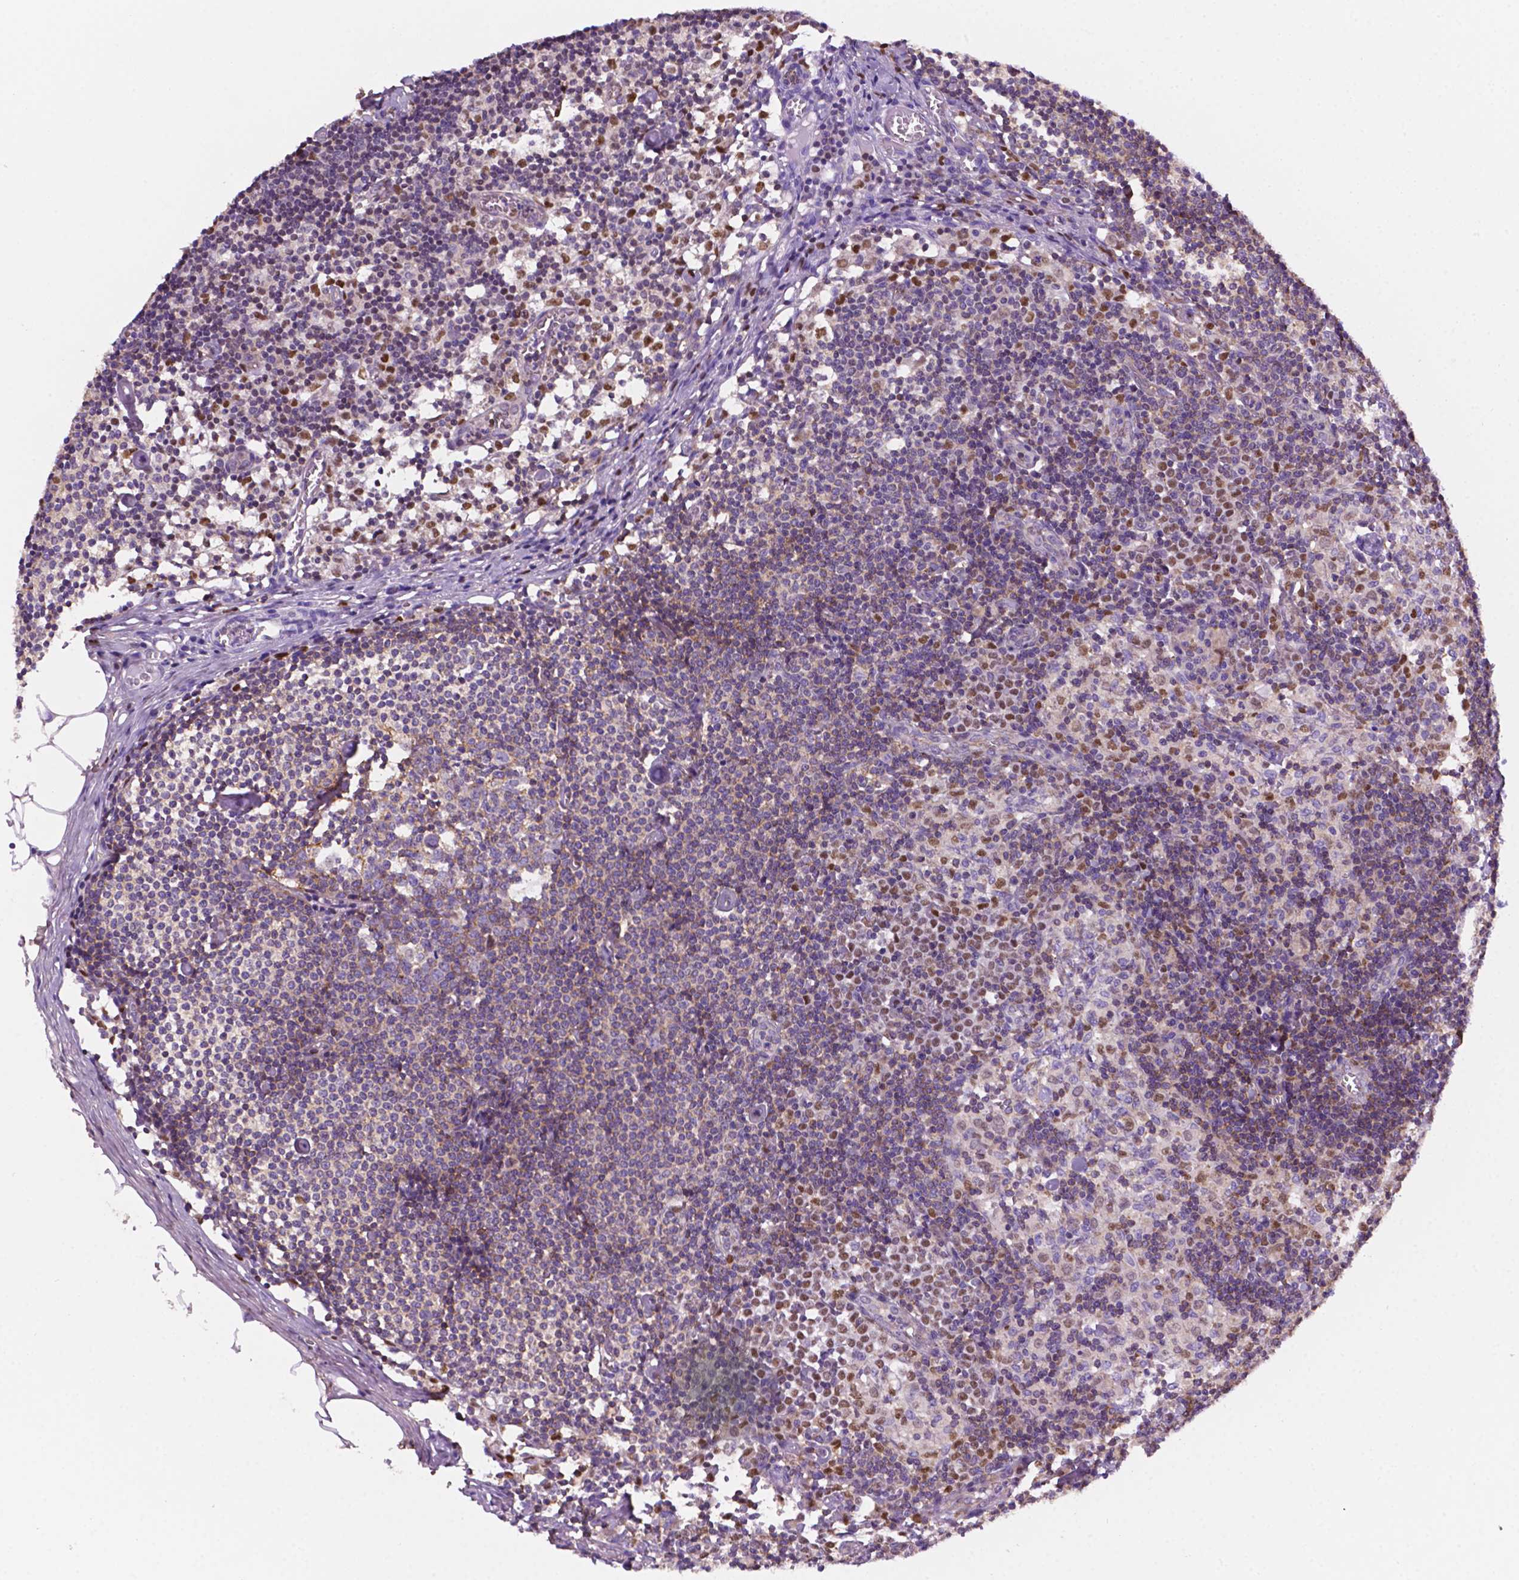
{"staining": {"intensity": "moderate", "quantity": "<25%", "location": "nuclear"}, "tissue": "lymph node", "cell_type": "Germinal center cells", "image_type": "normal", "snomed": [{"axis": "morphology", "description": "Normal tissue, NOS"}, {"axis": "topography", "description": "Lymph node"}], "caption": "Lymph node was stained to show a protein in brown. There is low levels of moderate nuclear staining in about <25% of germinal center cells. The staining is performed using DAB brown chromogen to label protein expression. The nuclei are counter-stained blue using hematoxylin.", "gene": "DCN", "patient": {"sex": "female", "age": 52}}